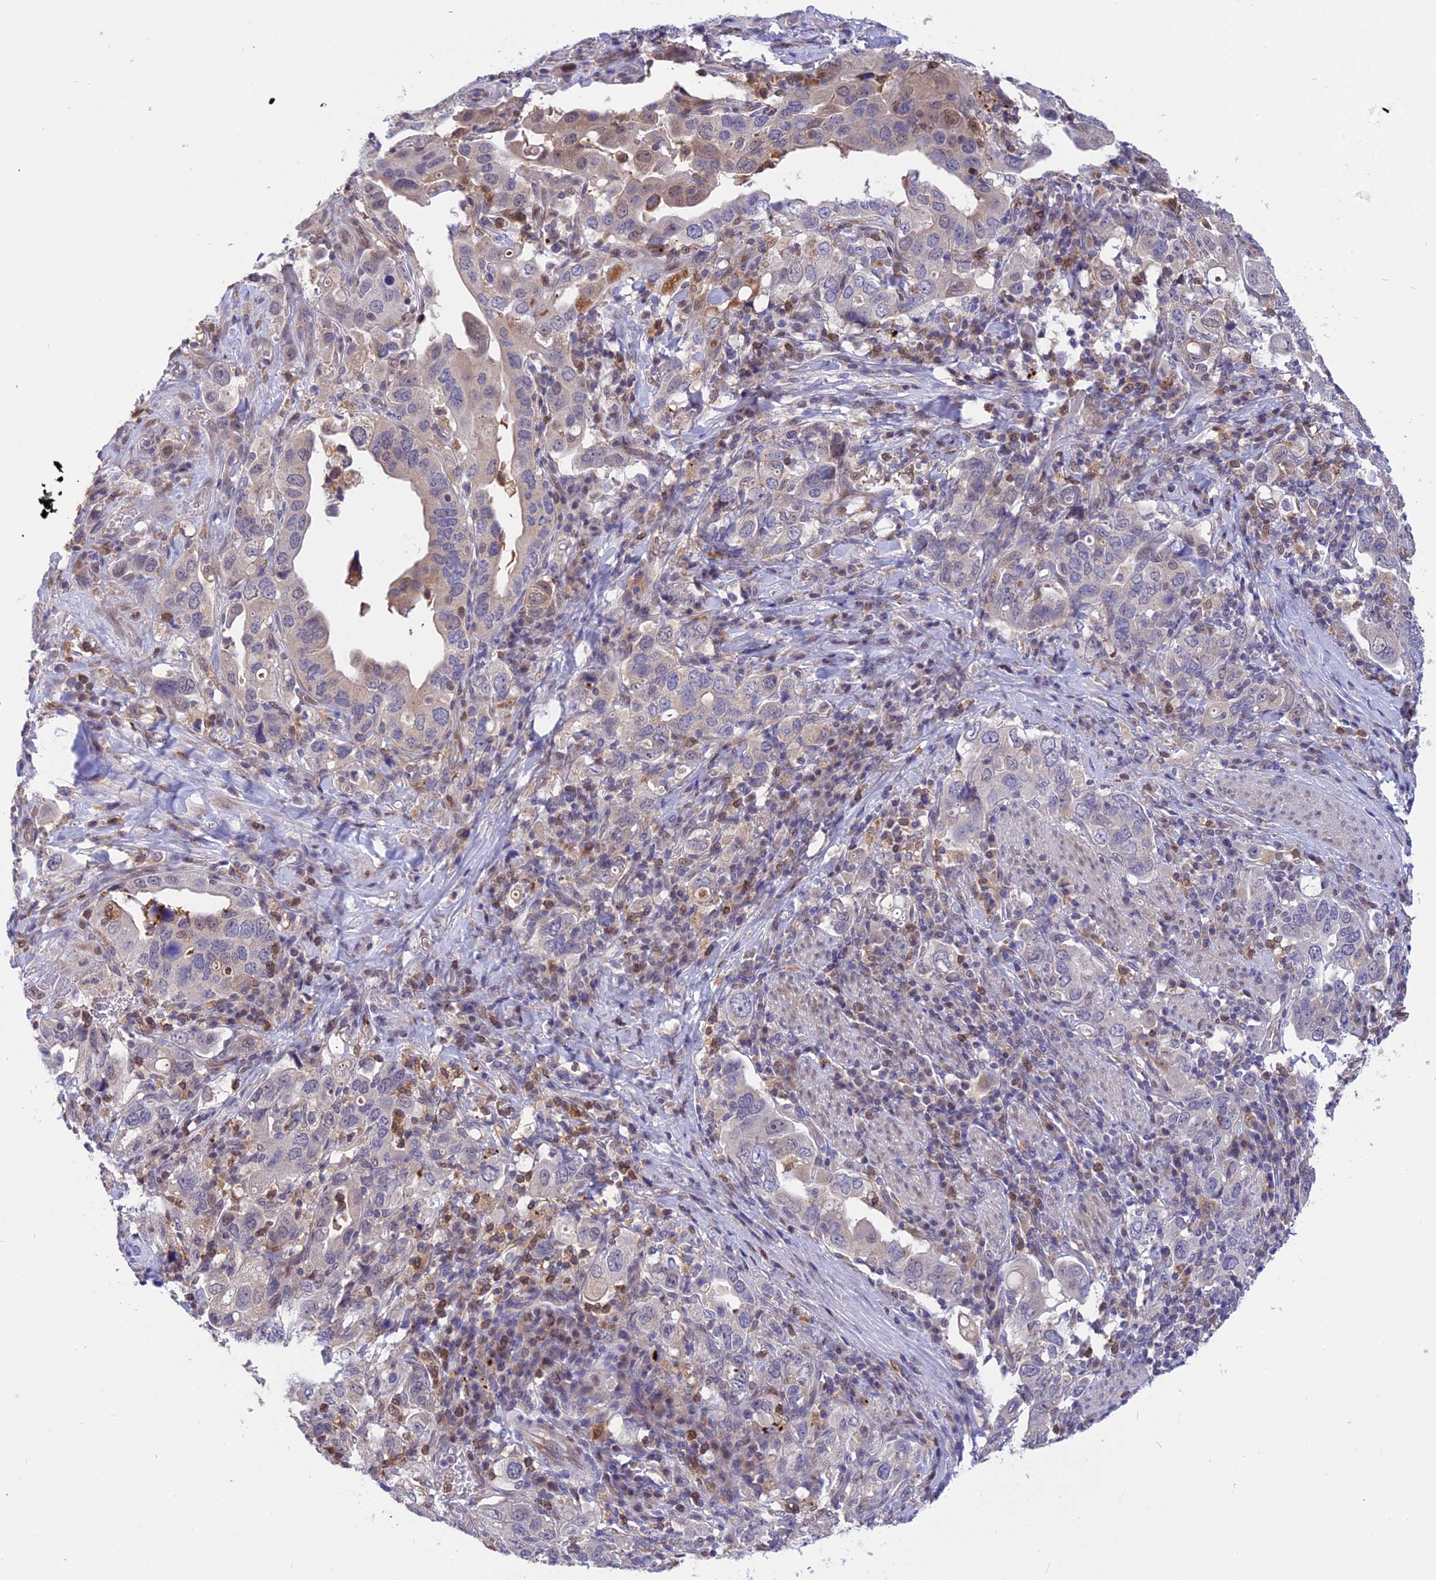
{"staining": {"intensity": "weak", "quantity": "<25%", "location": "cytoplasmic/membranous,nuclear"}, "tissue": "stomach cancer", "cell_type": "Tumor cells", "image_type": "cancer", "snomed": [{"axis": "morphology", "description": "Adenocarcinoma, NOS"}, {"axis": "topography", "description": "Stomach, upper"}], "caption": "A high-resolution photomicrograph shows immunohistochemistry staining of stomach adenocarcinoma, which demonstrates no significant expression in tumor cells.", "gene": "KCTD14", "patient": {"sex": "male", "age": 62}}